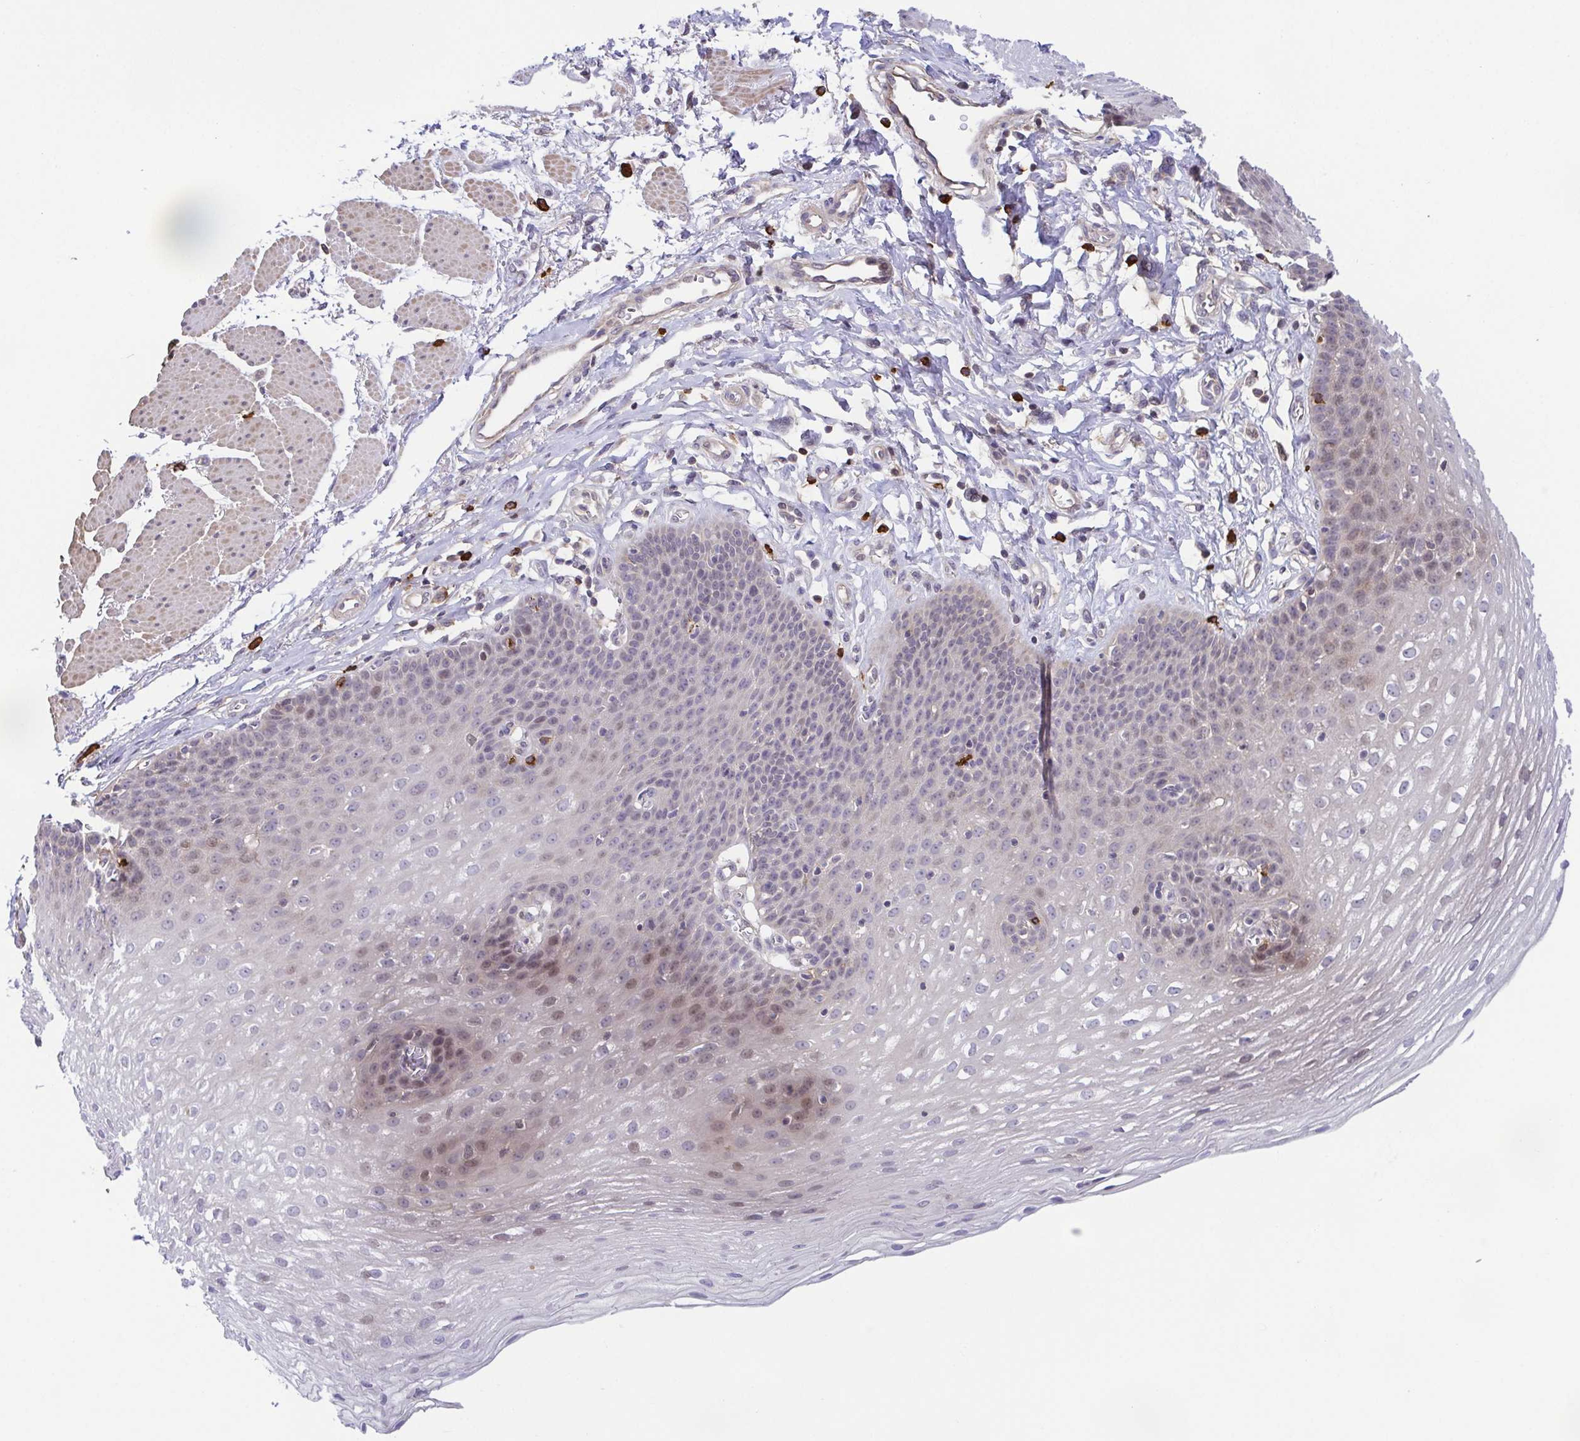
{"staining": {"intensity": "weak", "quantity": "<25%", "location": "nuclear"}, "tissue": "esophagus", "cell_type": "Squamous epithelial cells", "image_type": "normal", "snomed": [{"axis": "morphology", "description": "Normal tissue, NOS"}, {"axis": "topography", "description": "Esophagus"}], "caption": "The micrograph shows no staining of squamous epithelial cells in benign esophagus.", "gene": "PREPL", "patient": {"sex": "female", "age": 81}}